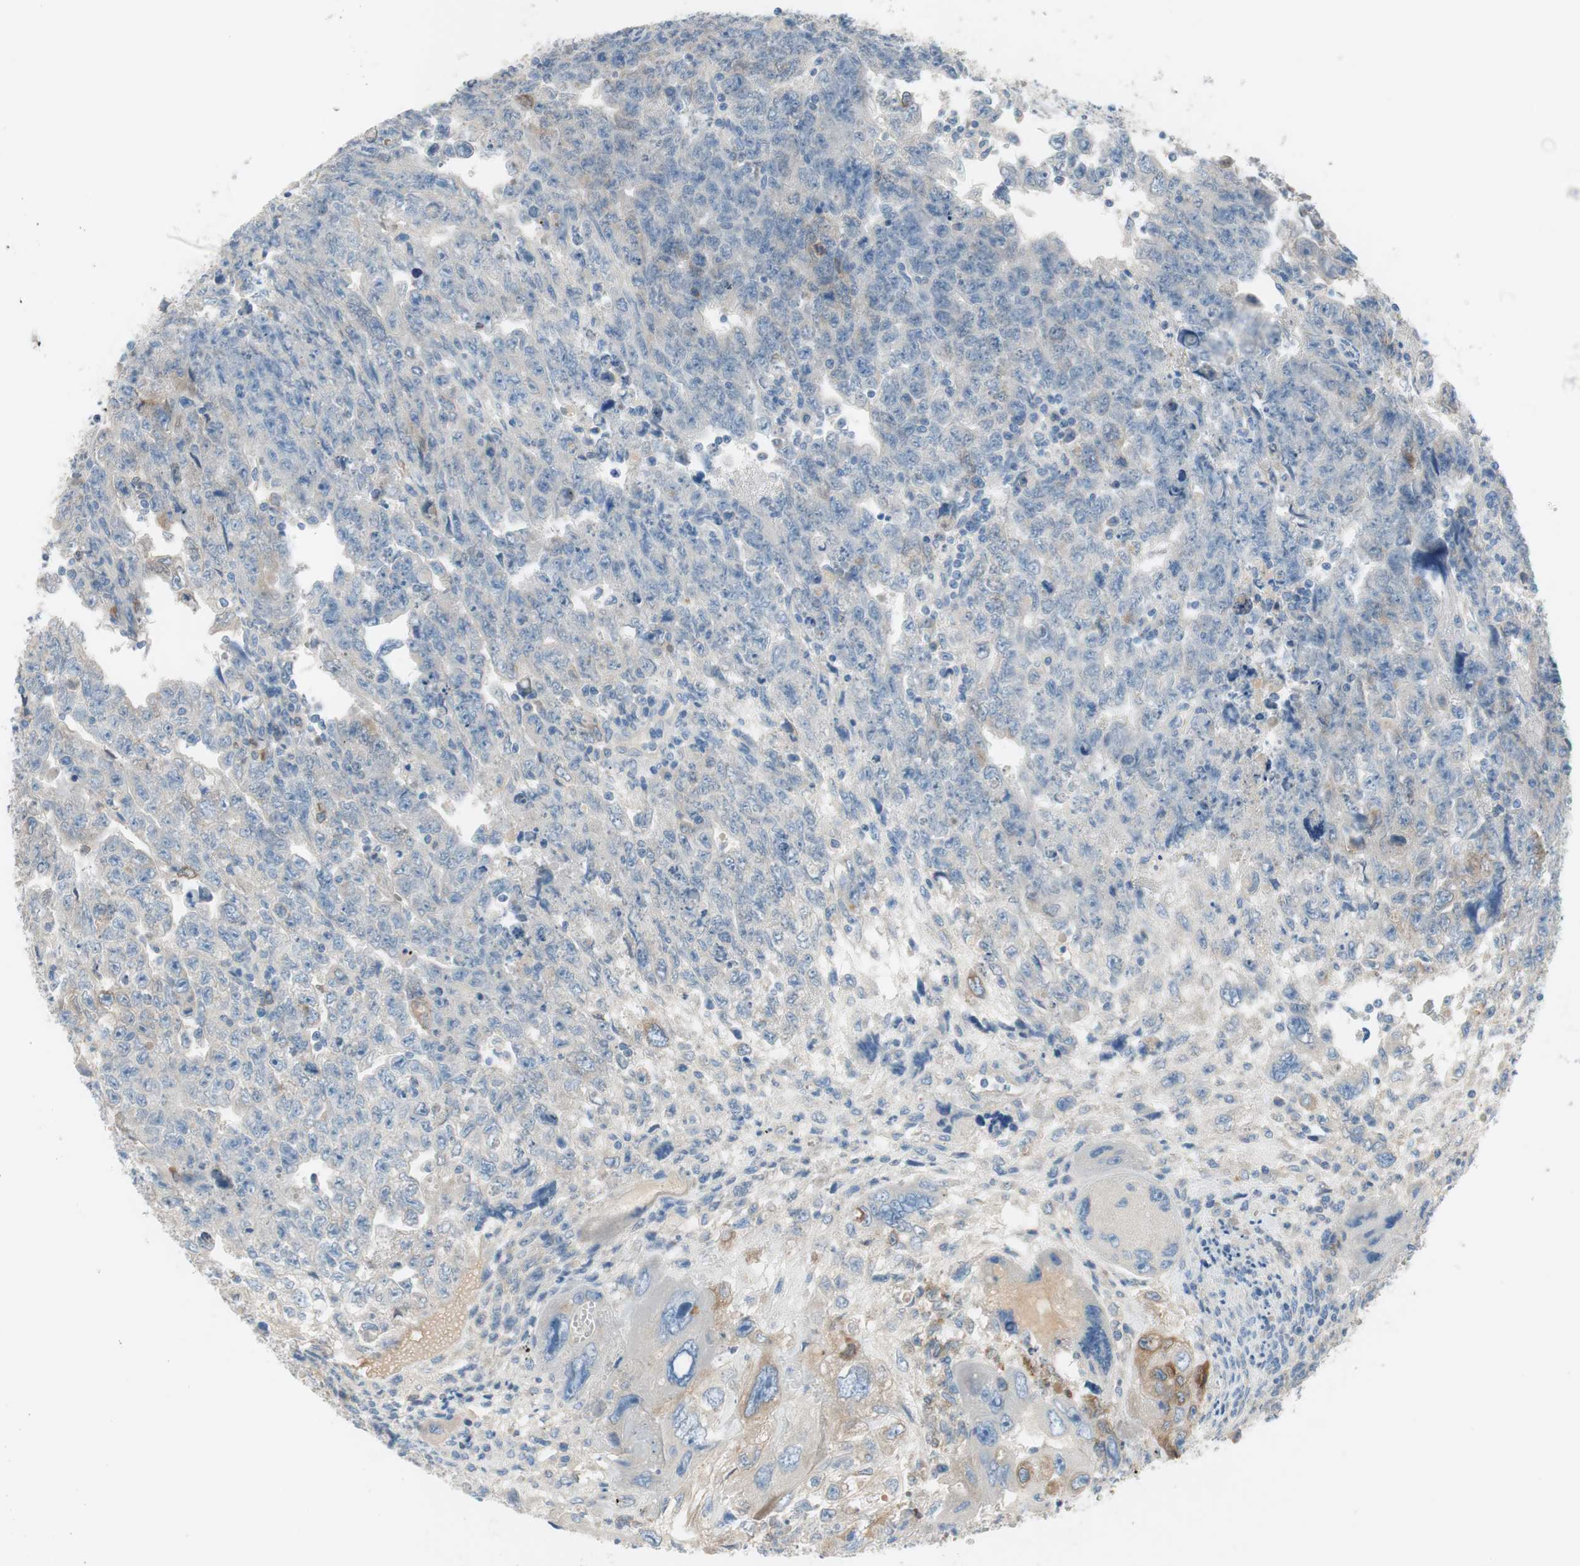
{"staining": {"intensity": "weak", "quantity": "<25%", "location": "cytoplasmic/membranous"}, "tissue": "testis cancer", "cell_type": "Tumor cells", "image_type": "cancer", "snomed": [{"axis": "morphology", "description": "Carcinoma, Embryonal, NOS"}, {"axis": "topography", "description": "Testis"}], "caption": "Testis embryonal carcinoma was stained to show a protein in brown. There is no significant expression in tumor cells. (Stains: DAB (3,3'-diaminobenzidine) immunohistochemistry (IHC) with hematoxylin counter stain, Microscopy: brightfield microscopy at high magnification).", "gene": "FDFT1", "patient": {"sex": "male", "age": 28}}